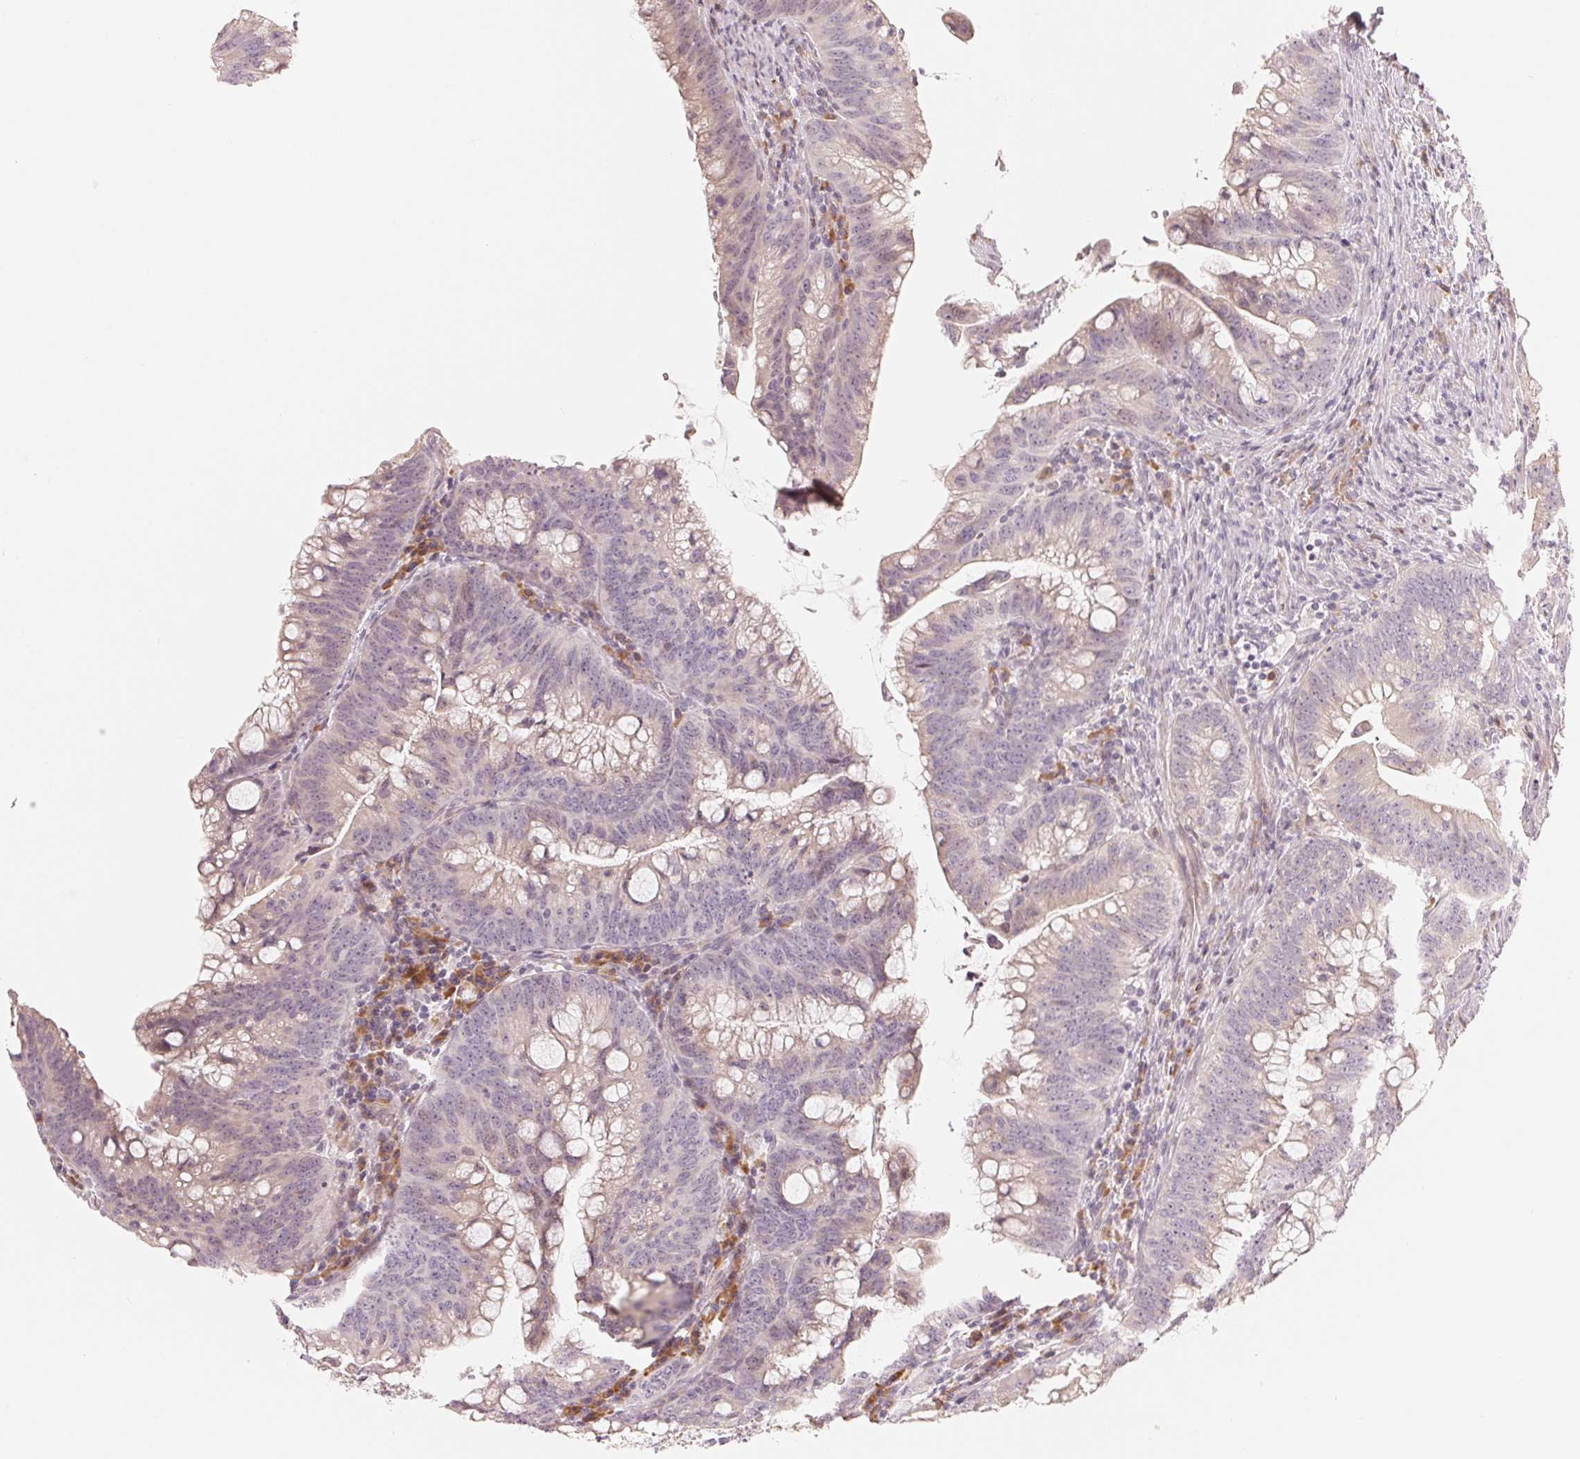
{"staining": {"intensity": "negative", "quantity": "none", "location": "none"}, "tissue": "colorectal cancer", "cell_type": "Tumor cells", "image_type": "cancer", "snomed": [{"axis": "morphology", "description": "Adenocarcinoma, NOS"}, {"axis": "topography", "description": "Colon"}], "caption": "Tumor cells show no significant protein positivity in adenocarcinoma (colorectal). (Brightfield microscopy of DAB IHC at high magnification).", "gene": "DENND2C", "patient": {"sex": "male", "age": 62}}